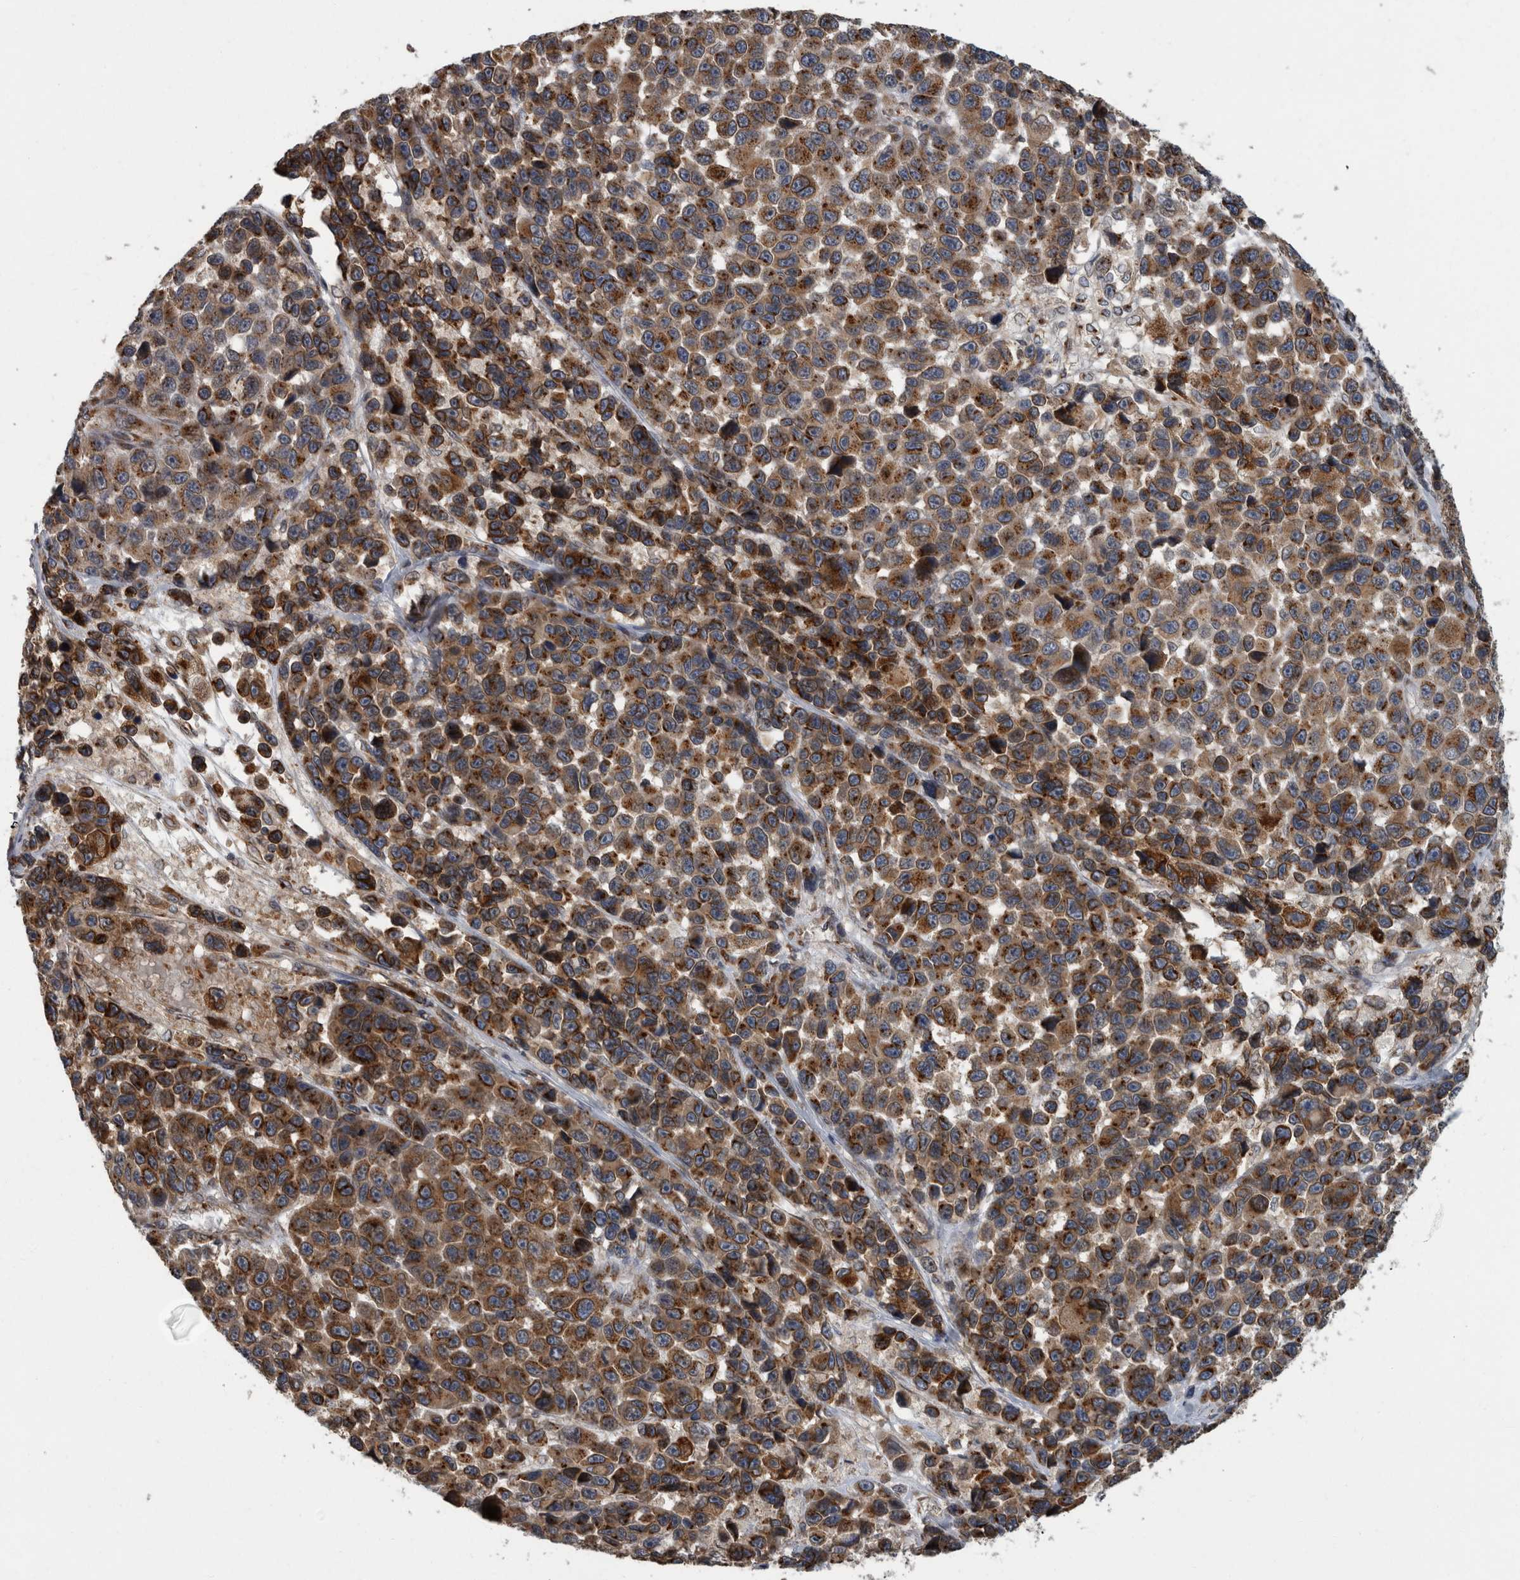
{"staining": {"intensity": "strong", "quantity": ">75%", "location": "cytoplasmic/membranous"}, "tissue": "melanoma", "cell_type": "Tumor cells", "image_type": "cancer", "snomed": [{"axis": "morphology", "description": "Malignant melanoma, NOS"}, {"axis": "topography", "description": "Skin"}], "caption": "Protein expression analysis of human malignant melanoma reveals strong cytoplasmic/membranous expression in approximately >75% of tumor cells. The protein of interest is shown in brown color, while the nuclei are stained blue.", "gene": "LMAN2L", "patient": {"sex": "male", "age": 53}}